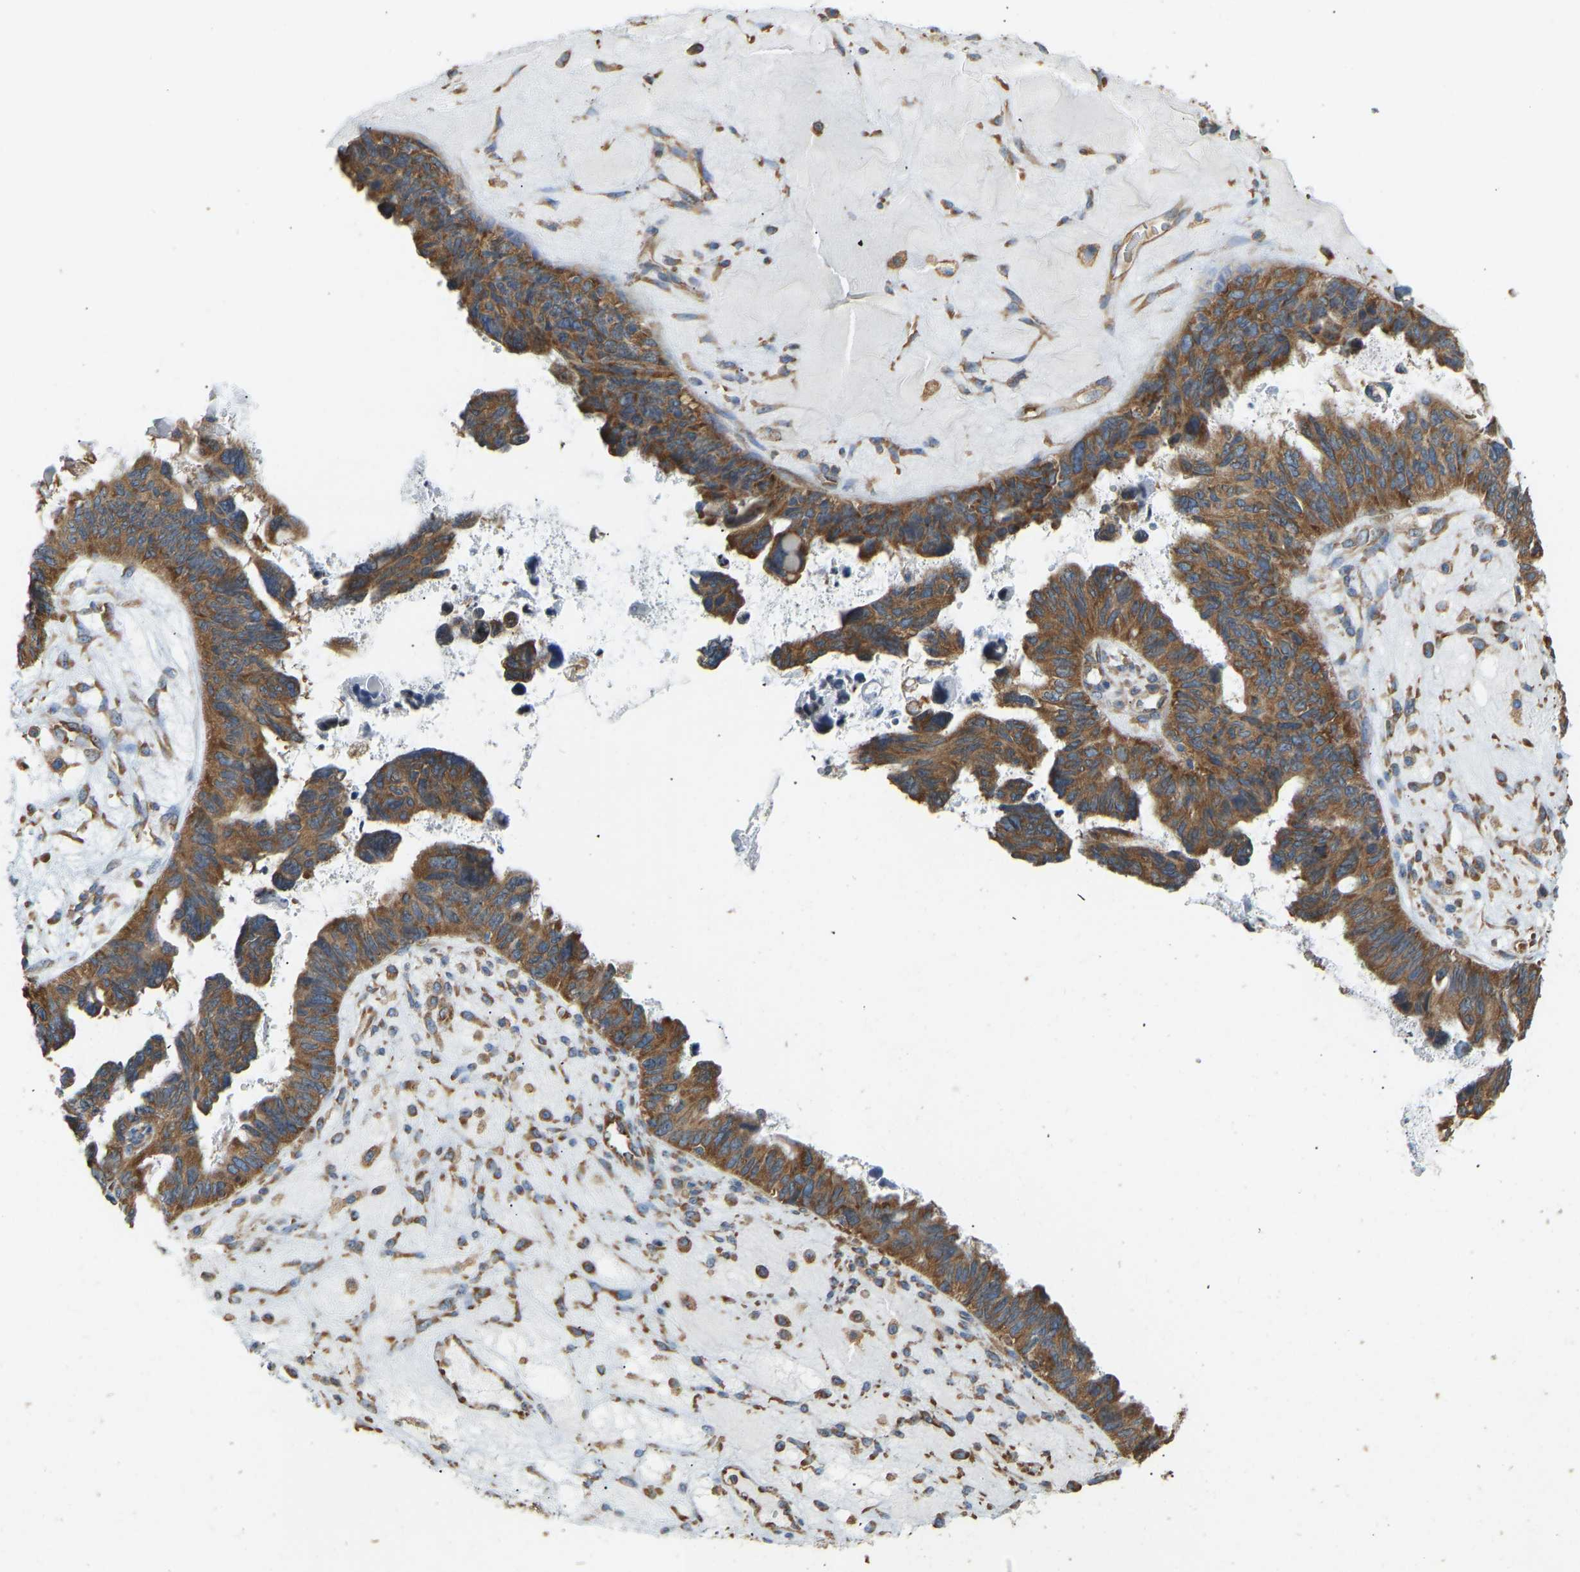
{"staining": {"intensity": "moderate", "quantity": ">75%", "location": "cytoplasmic/membranous"}, "tissue": "ovarian cancer", "cell_type": "Tumor cells", "image_type": "cancer", "snomed": [{"axis": "morphology", "description": "Cystadenocarcinoma, serous, NOS"}, {"axis": "topography", "description": "Ovary"}], "caption": "The image exhibits a brown stain indicating the presence of a protein in the cytoplasmic/membranous of tumor cells in ovarian serous cystadenocarcinoma. (DAB IHC, brown staining for protein, blue staining for nuclei).", "gene": "RPS6KB2", "patient": {"sex": "female", "age": 79}}